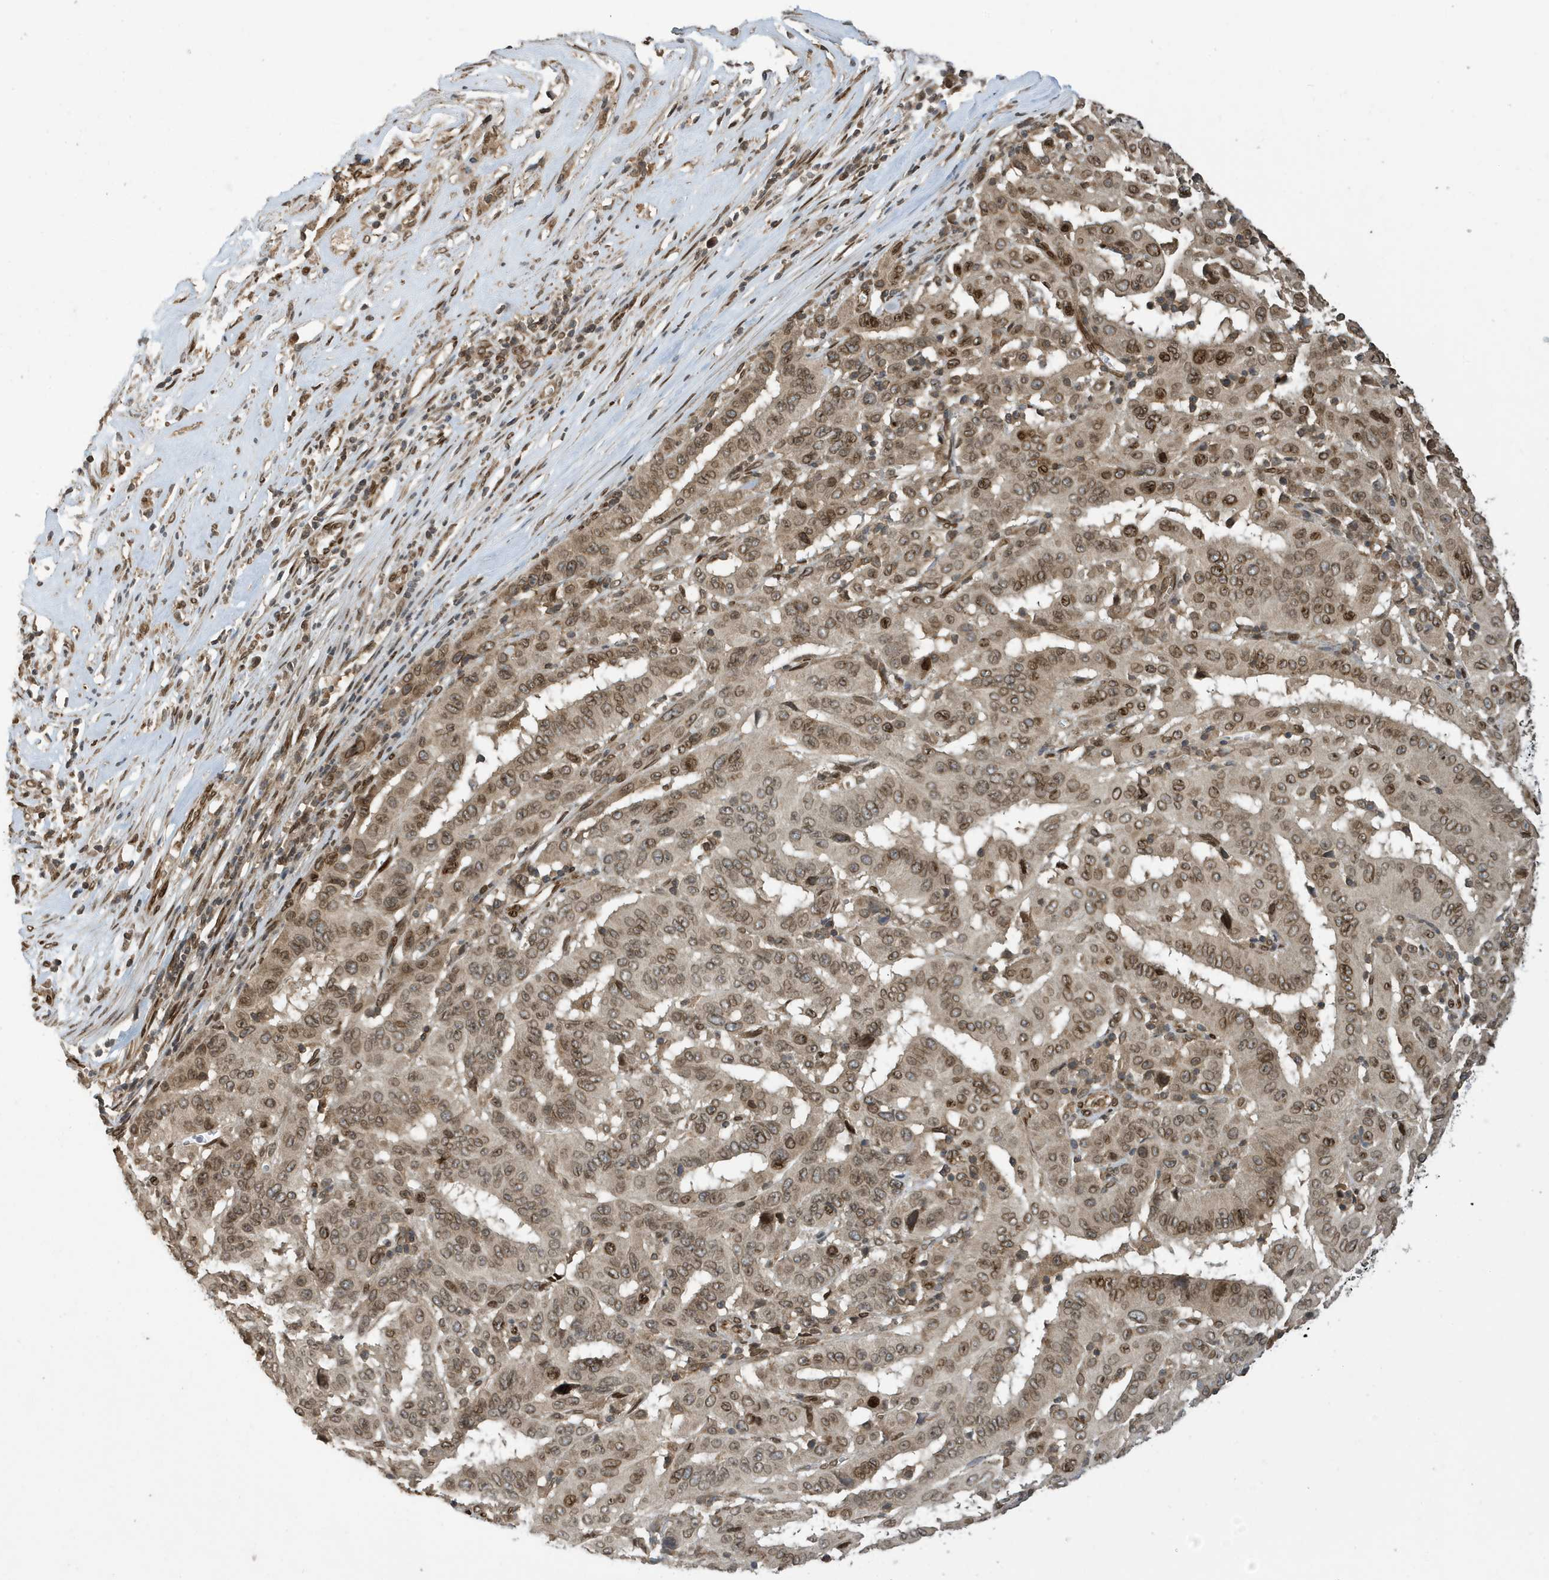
{"staining": {"intensity": "moderate", "quantity": ">75%", "location": "nuclear"}, "tissue": "pancreatic cancer", "cell_type": "Tumor cells", "image_type": "cancer", "snomed": [{"axis": "morphology", "description": "Adenocarcinoma, NOS"}, {"axis": "topography", "description": "Pancreas"}], "caption": "DAB (3,3'-diaminobenzidine) immunohistochemical staining of human pancreatic adenocarcinoma exhibits moderate nuclear protein staining in about >75% of tumor cells.", "gene": "DUSP18", "patient": {"sex": "male", "age": 63}}